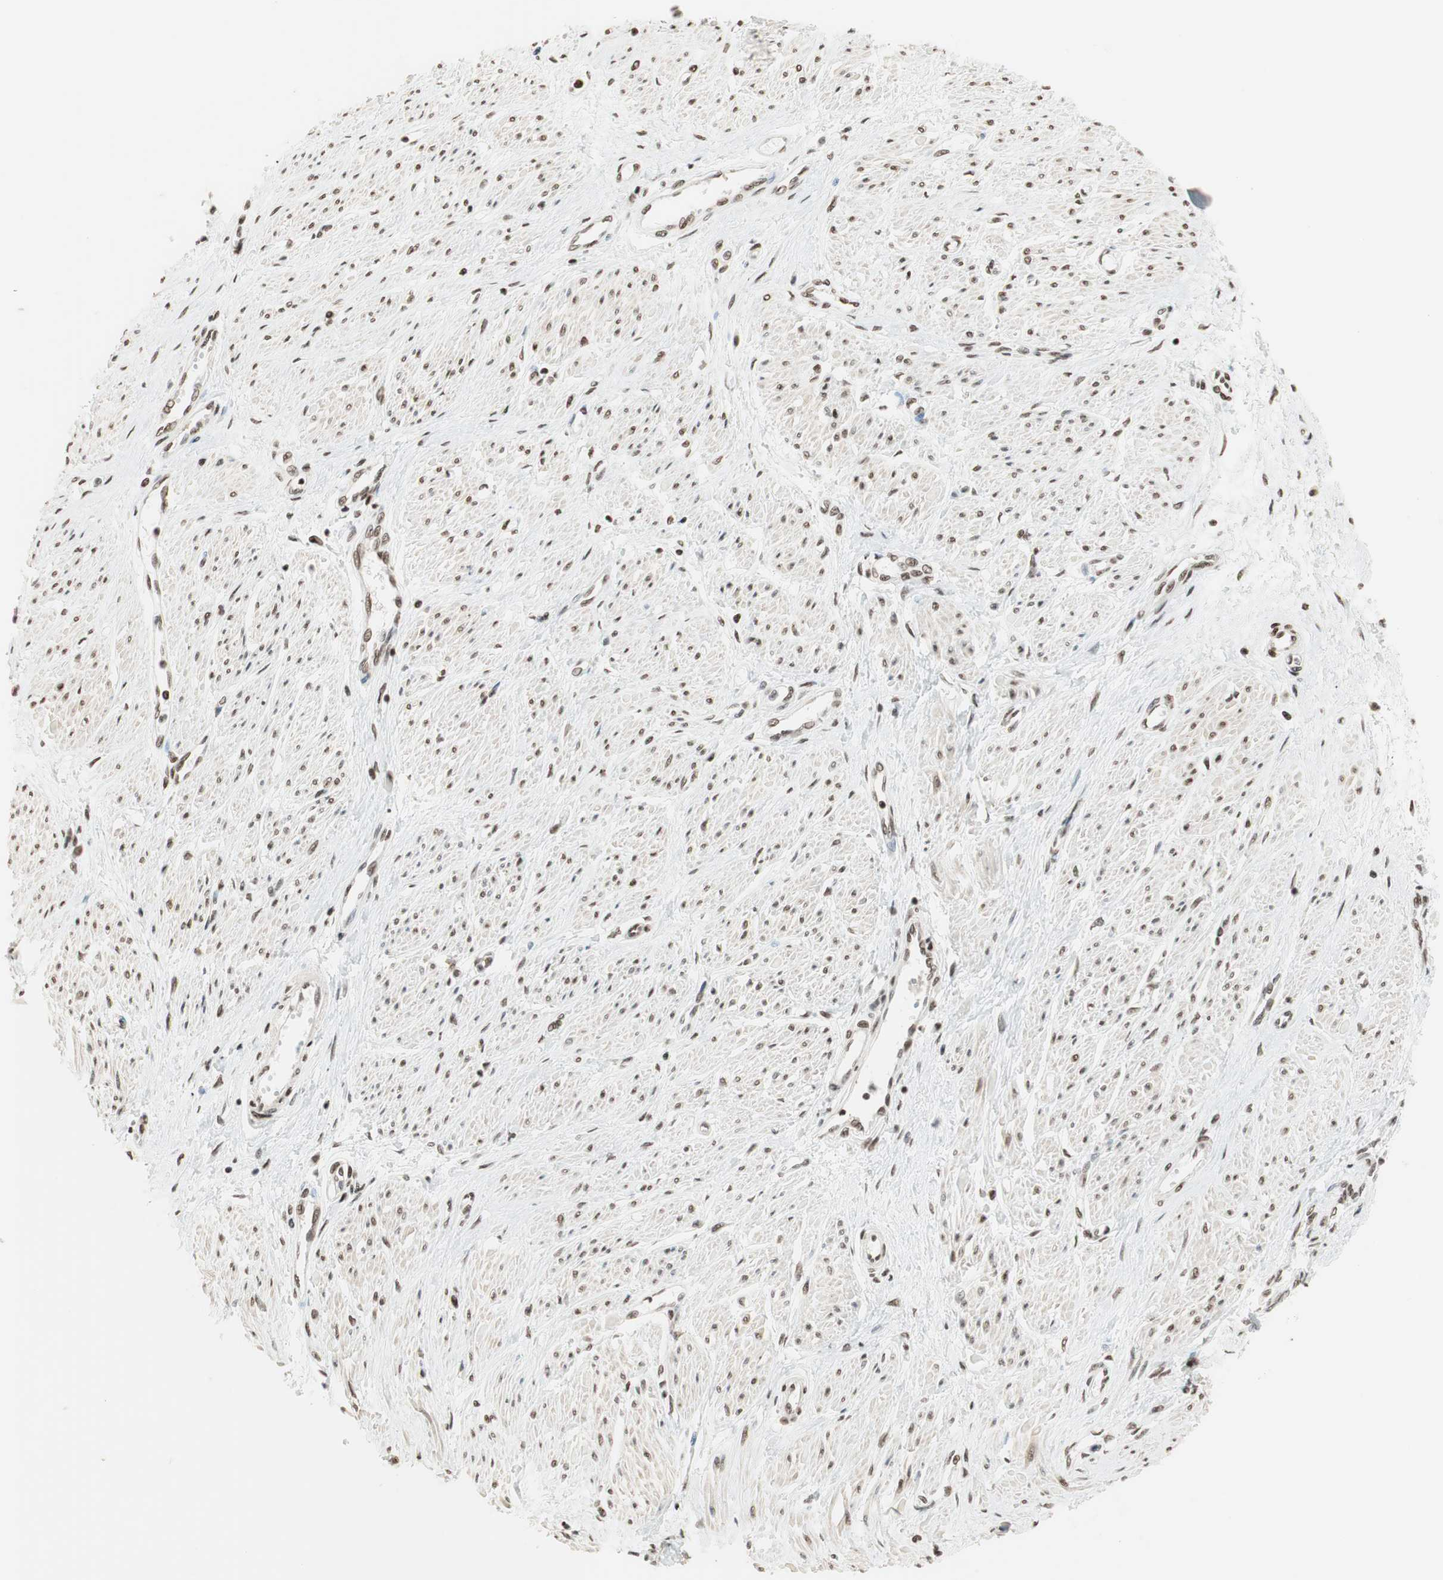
{"staining": {"intensity": "moderate", "quantity": "25%-75%", "location": "nuclear"}, "tissue": "smooth muscle", "cell_type": "Smooth muscle cells", "image_type": "normal", "snomed": [{"axis": "morphology", "description": "Normal tissue, NOS"}, {"axis": "topography", "description": "Smooth muscle"}, {"axis": "topography", "description": "Uterus"}], "caption": "This is an image of immunohistochemistry (IHC) staining of unremarkable smooth muscle, which shows moderate positivity in the nuclear of smooth muscle cells.", "gene": "SMARCE1", "patient": {"sex": "female", "age": 39}}